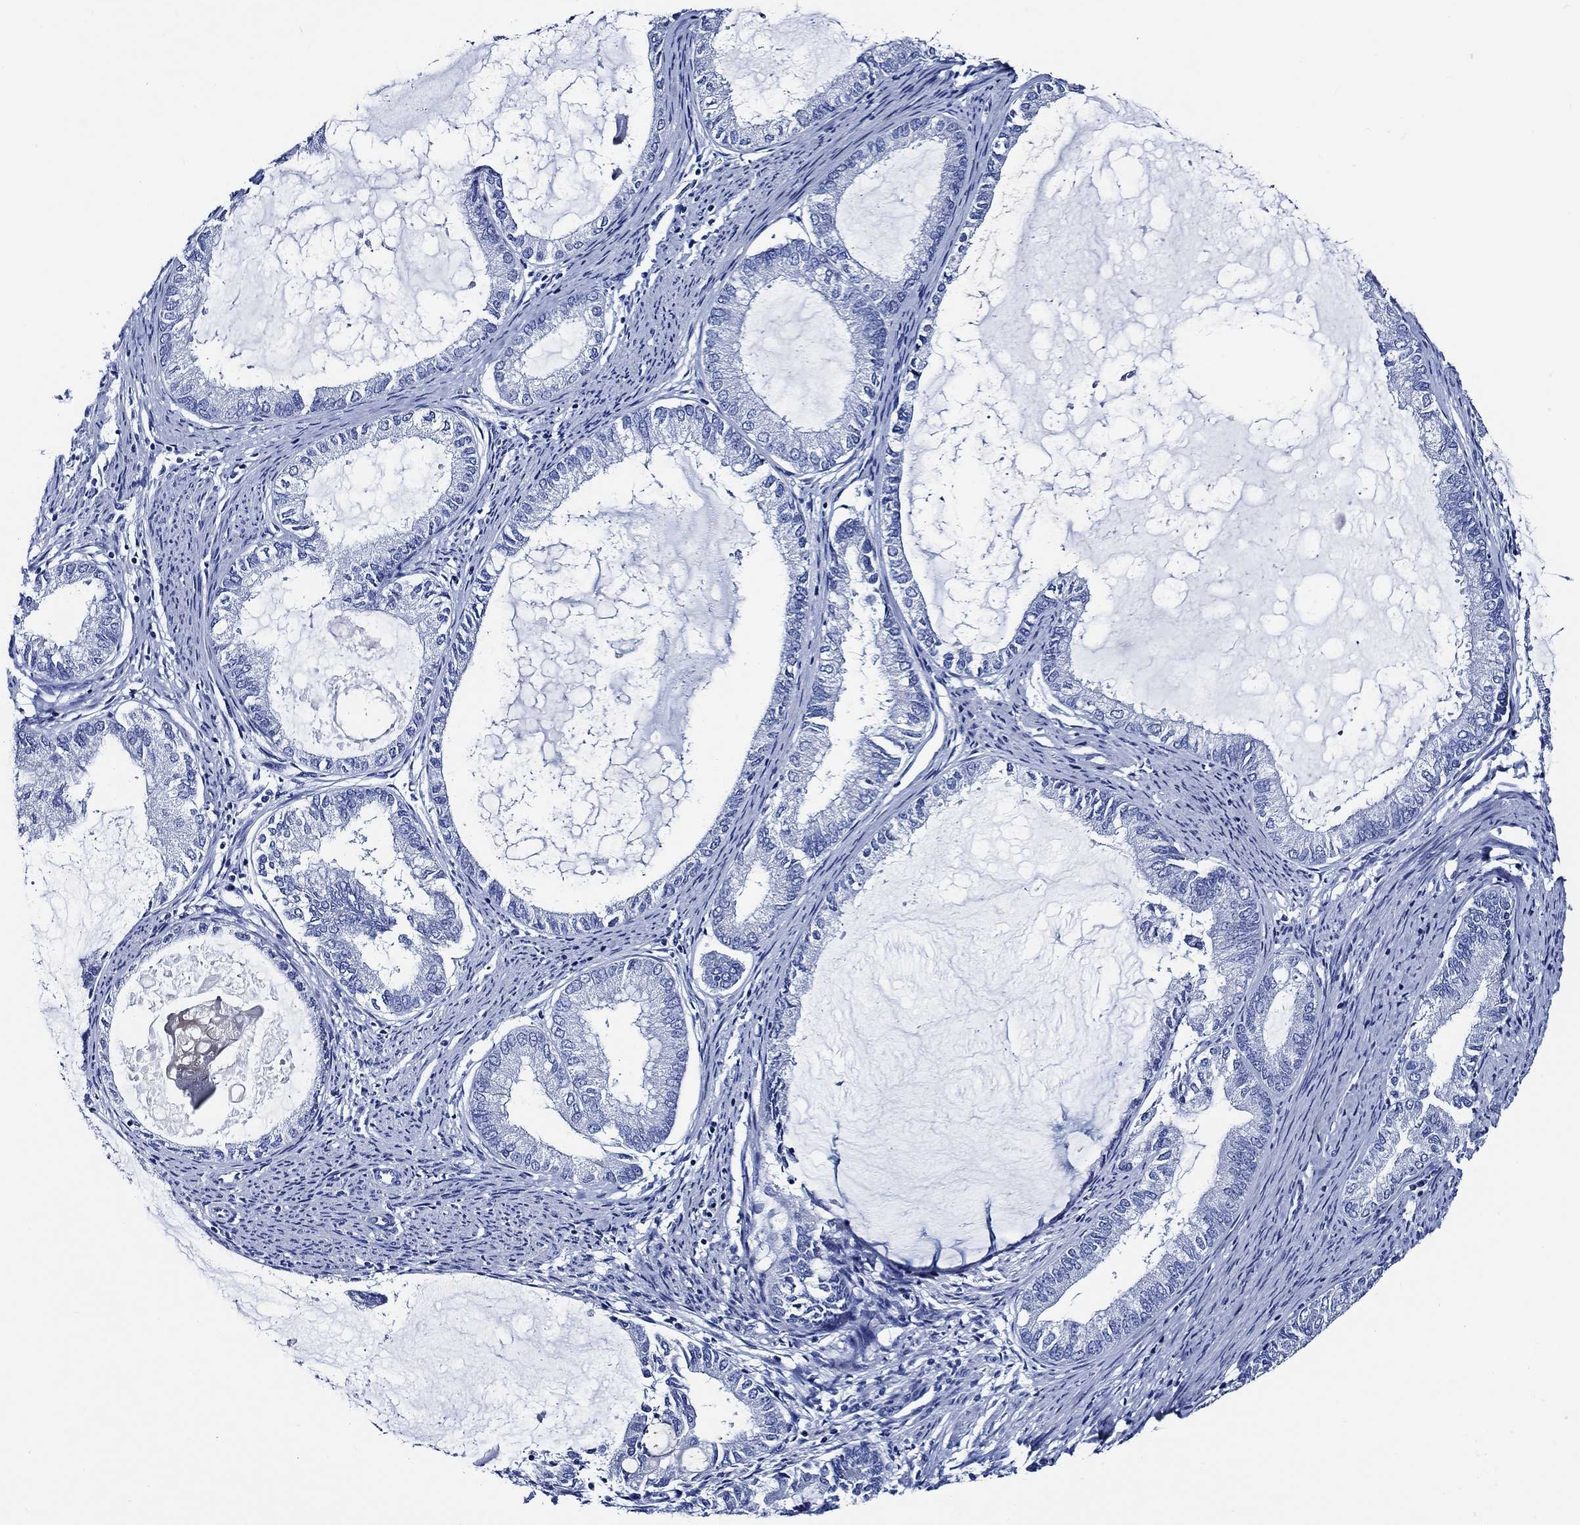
{"staining": {"intensity": "negative", "quantity": "none", "location": "none"}, "tissue": "endometrial cancer", "cell_type": "Tumor cells", "image_type": "cancer", "snomed": [{"axis": "morphology", "description": "Adenocarcinoma, NOS"}, {"axis": "topography", "description": "Endometrium"}], "caption": "This is a micrograph of IHC staining of endometrial cancer, which shows no expression in tumor cells.", "gene": "WDR62", "patient": {"sex": "female", "age": 86}}